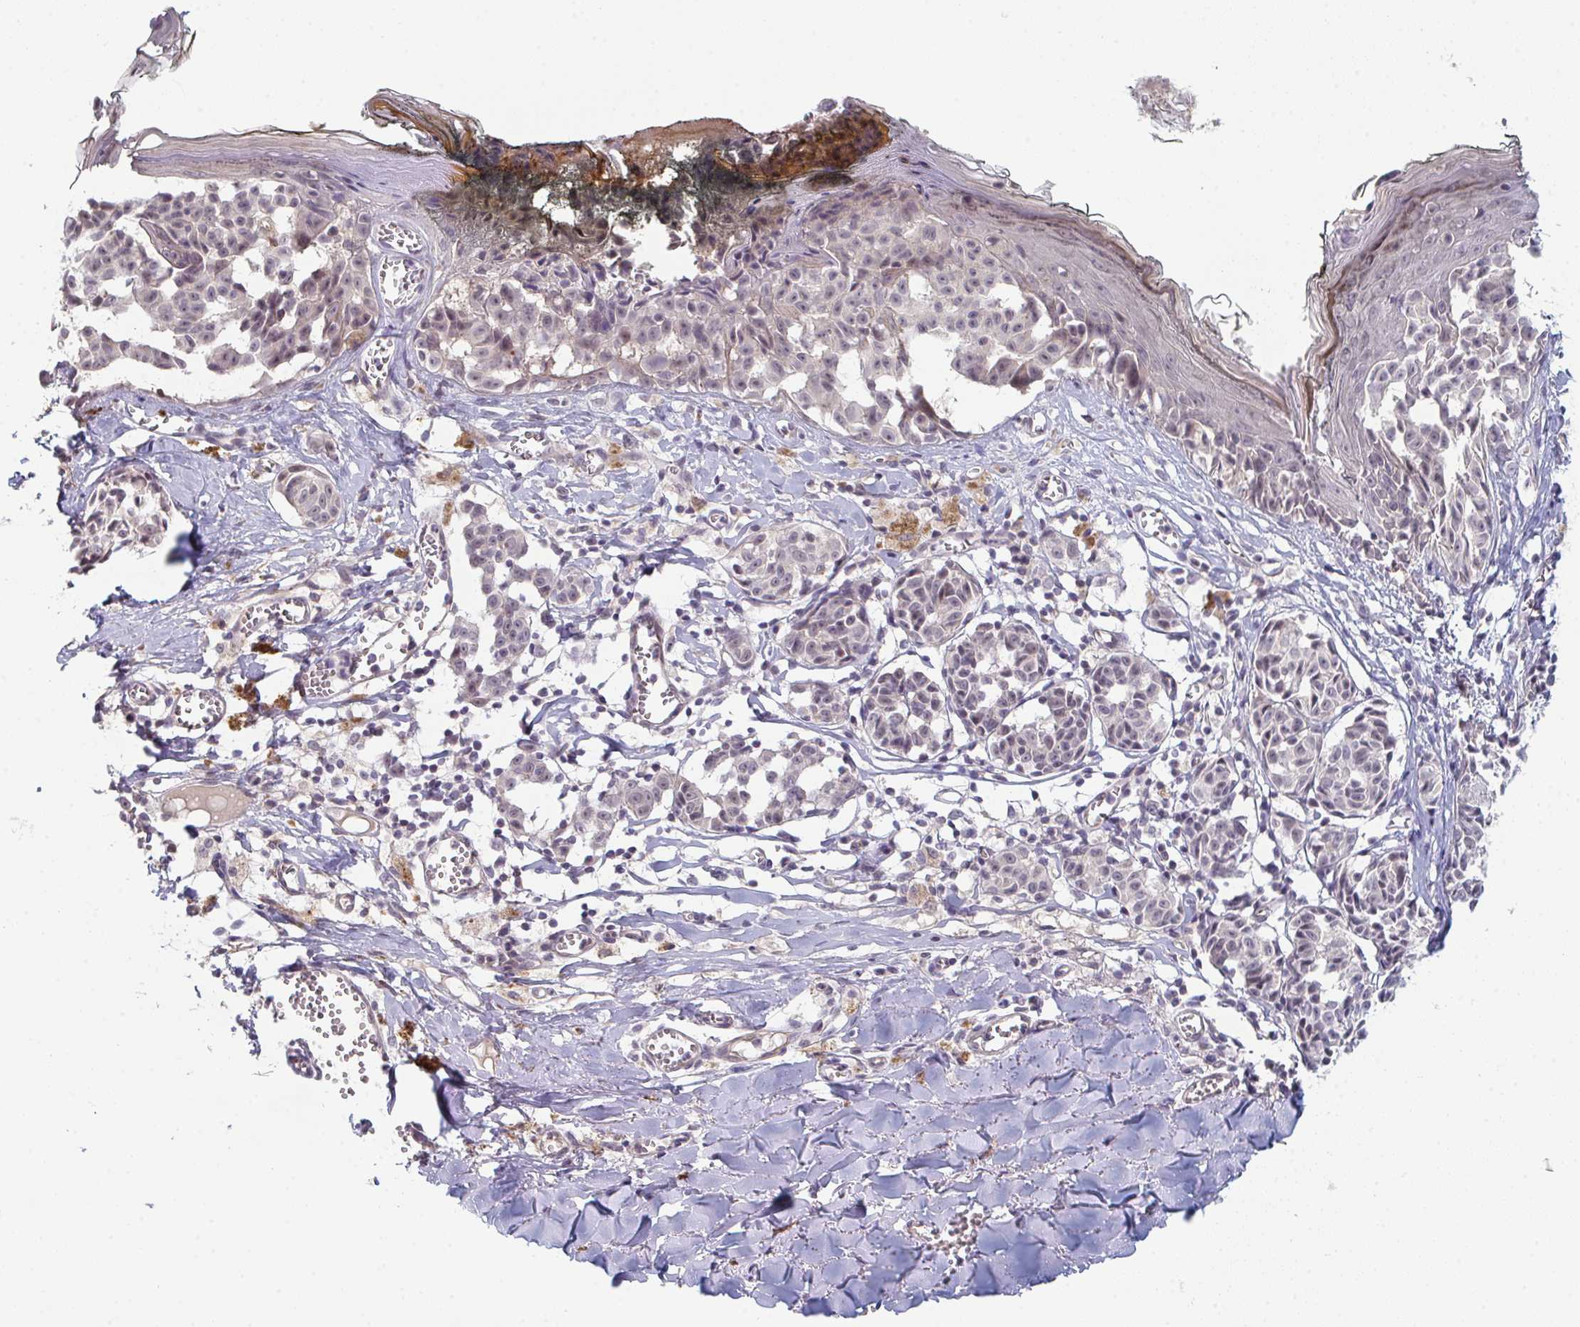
{"staining": {"intensity": "negative", "quantity": "none", "location": "none"}, "tissue": "melanoma", "cell_type": "Tumor cells", "image_type": "cancer", "snomed": [{"axis": "morphology", "description": "Malignant melanoma, NOS"}, {"axis": "topography", "description": "Skin"}], "caption": "Micrograph shows no protein expression in tumor cells of malignant melanoma tissue.", "gene": "ZNF214", "patient": {"sex": "female", "age": 43}}